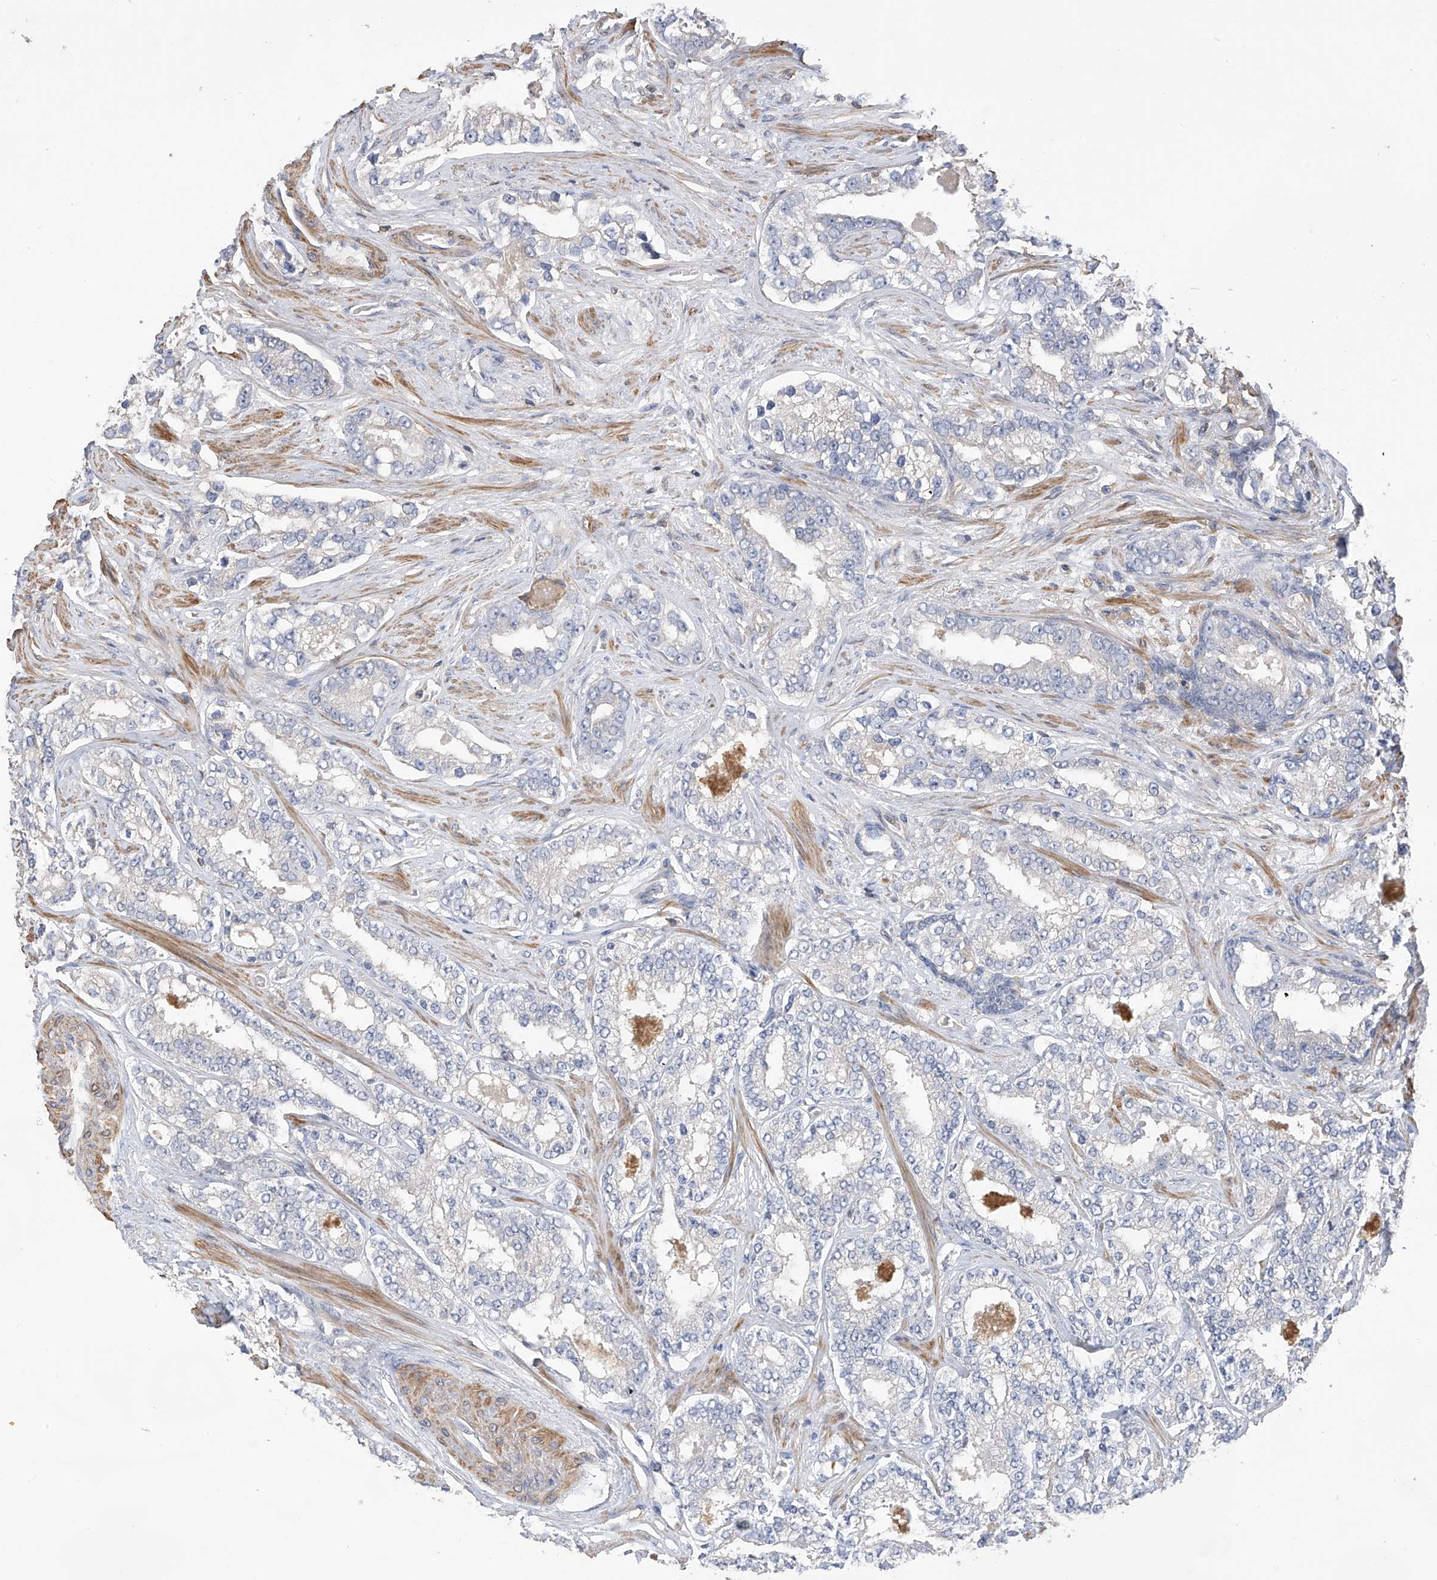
{"staining": {"intensity": "negative", "quantity": "none", "location": "none"}, "tissue": "prostate cancer", "cell_type": "Tumor cells", "image_type": "cancer", "snomed": [{"axis": "morphology", "description": "Normal tissue, NOS"}, {"axis": "morphology", "description": "Adenocarcinoma, High grade"}, {"axis": "topography", "description": "Prostate"}], "caption": "Protein analysis of prostate adenocarcinoma (high-grade) demonstrates no significant staining in tumor cells.", "gene": "SLFN14", "patient": {"sex": "male", "age": 83}}